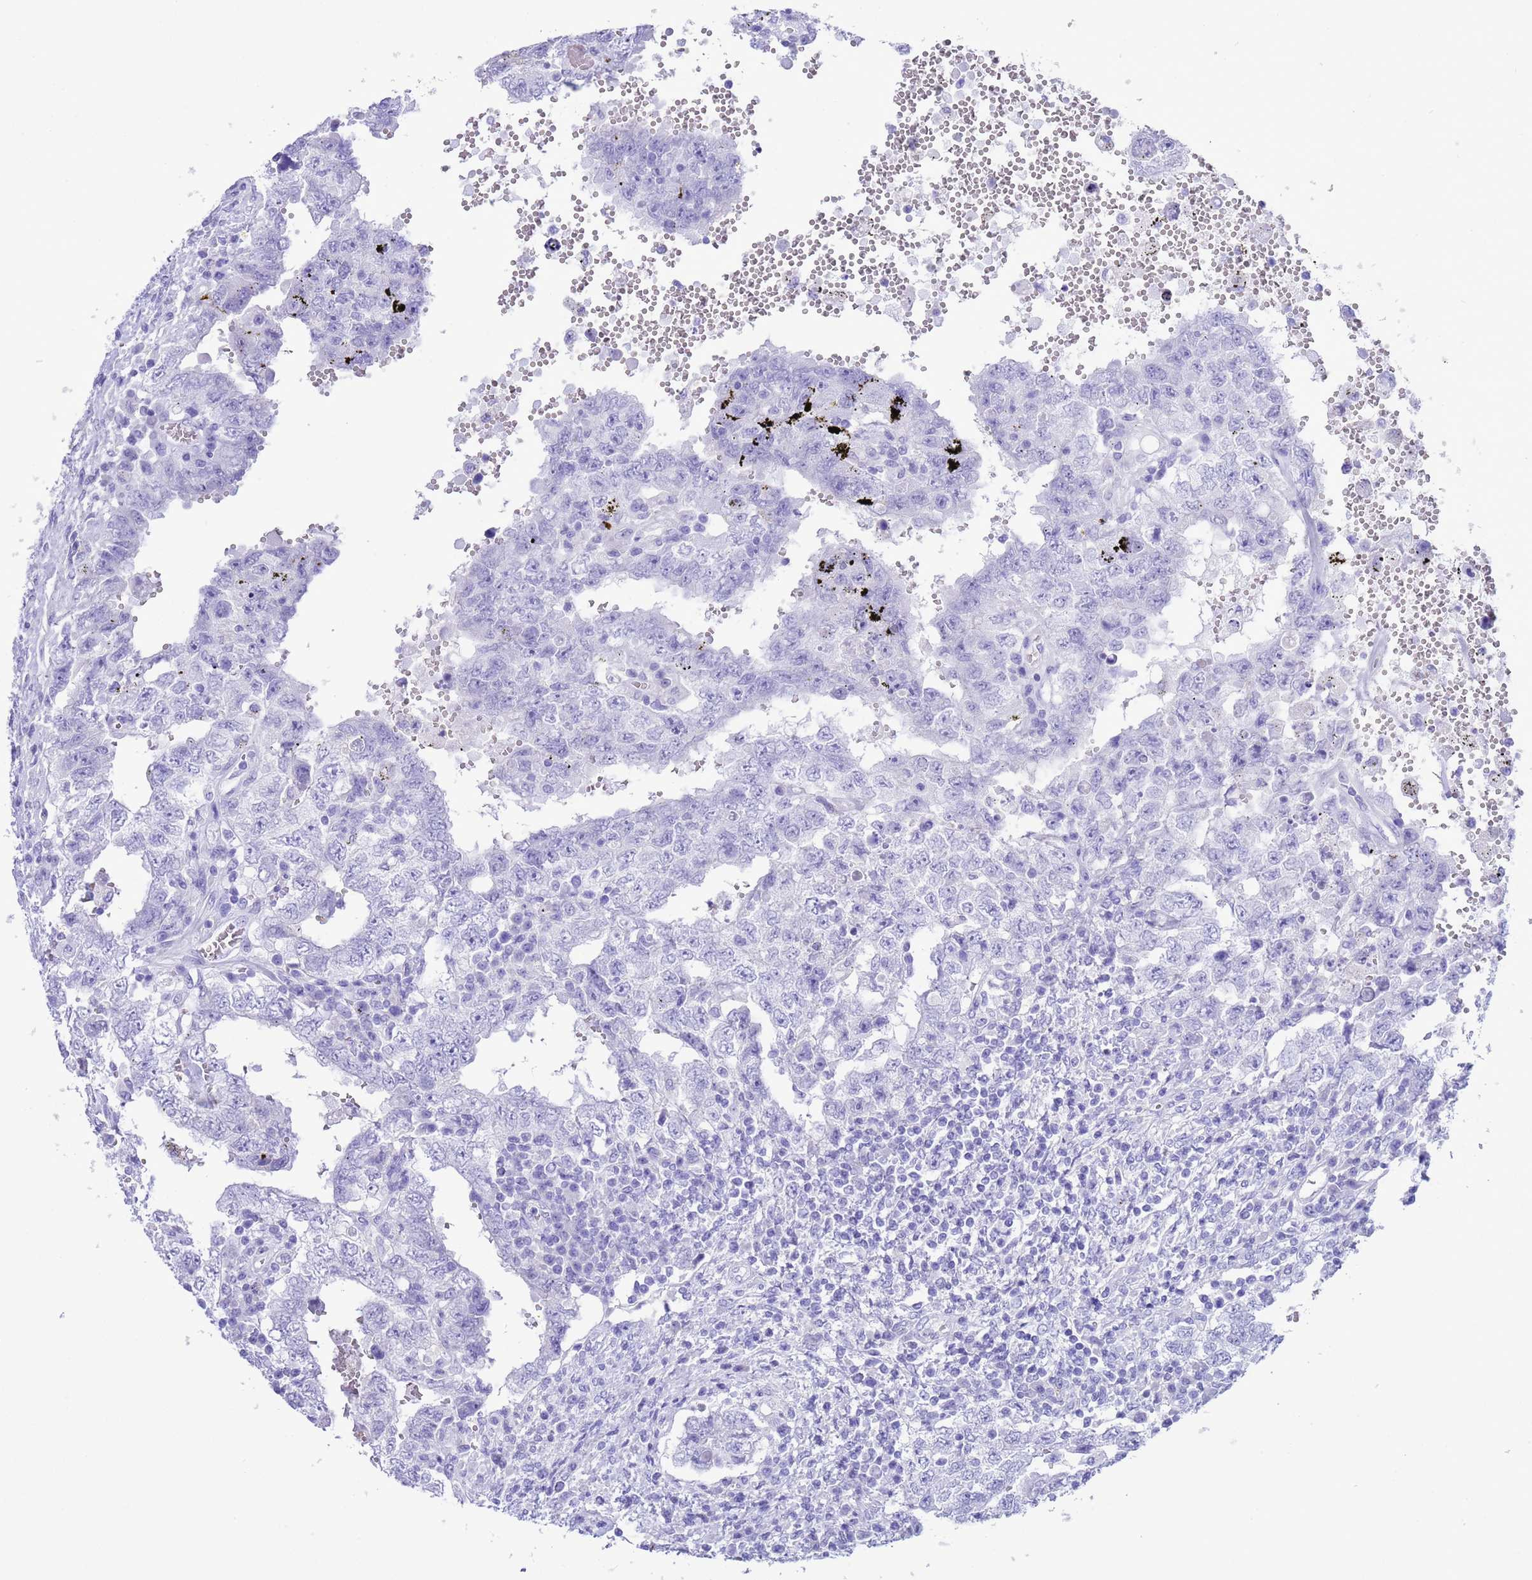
{"staining": {"intensity": "negative", "quantity": "none", "location": "none"}, "tissue": "testis cancer", "cell_type": "Tumor cells", "image_type": "cancer", "snomed": [{"axis": "morphology", "description": "Carcinoma, Embryonal, NOS"}, {"axis": "topography", "description": "Testis"}], "caption": "Immunohistochemistry image of neoplastic tissue: human testis embryonal carcinoma stained with DAB (3,3'-diaminobenzidine) shows no significant protein staining in tumor cells.", "gene": "GSTM1", "patient": {"sex": "male", "age": 26}}